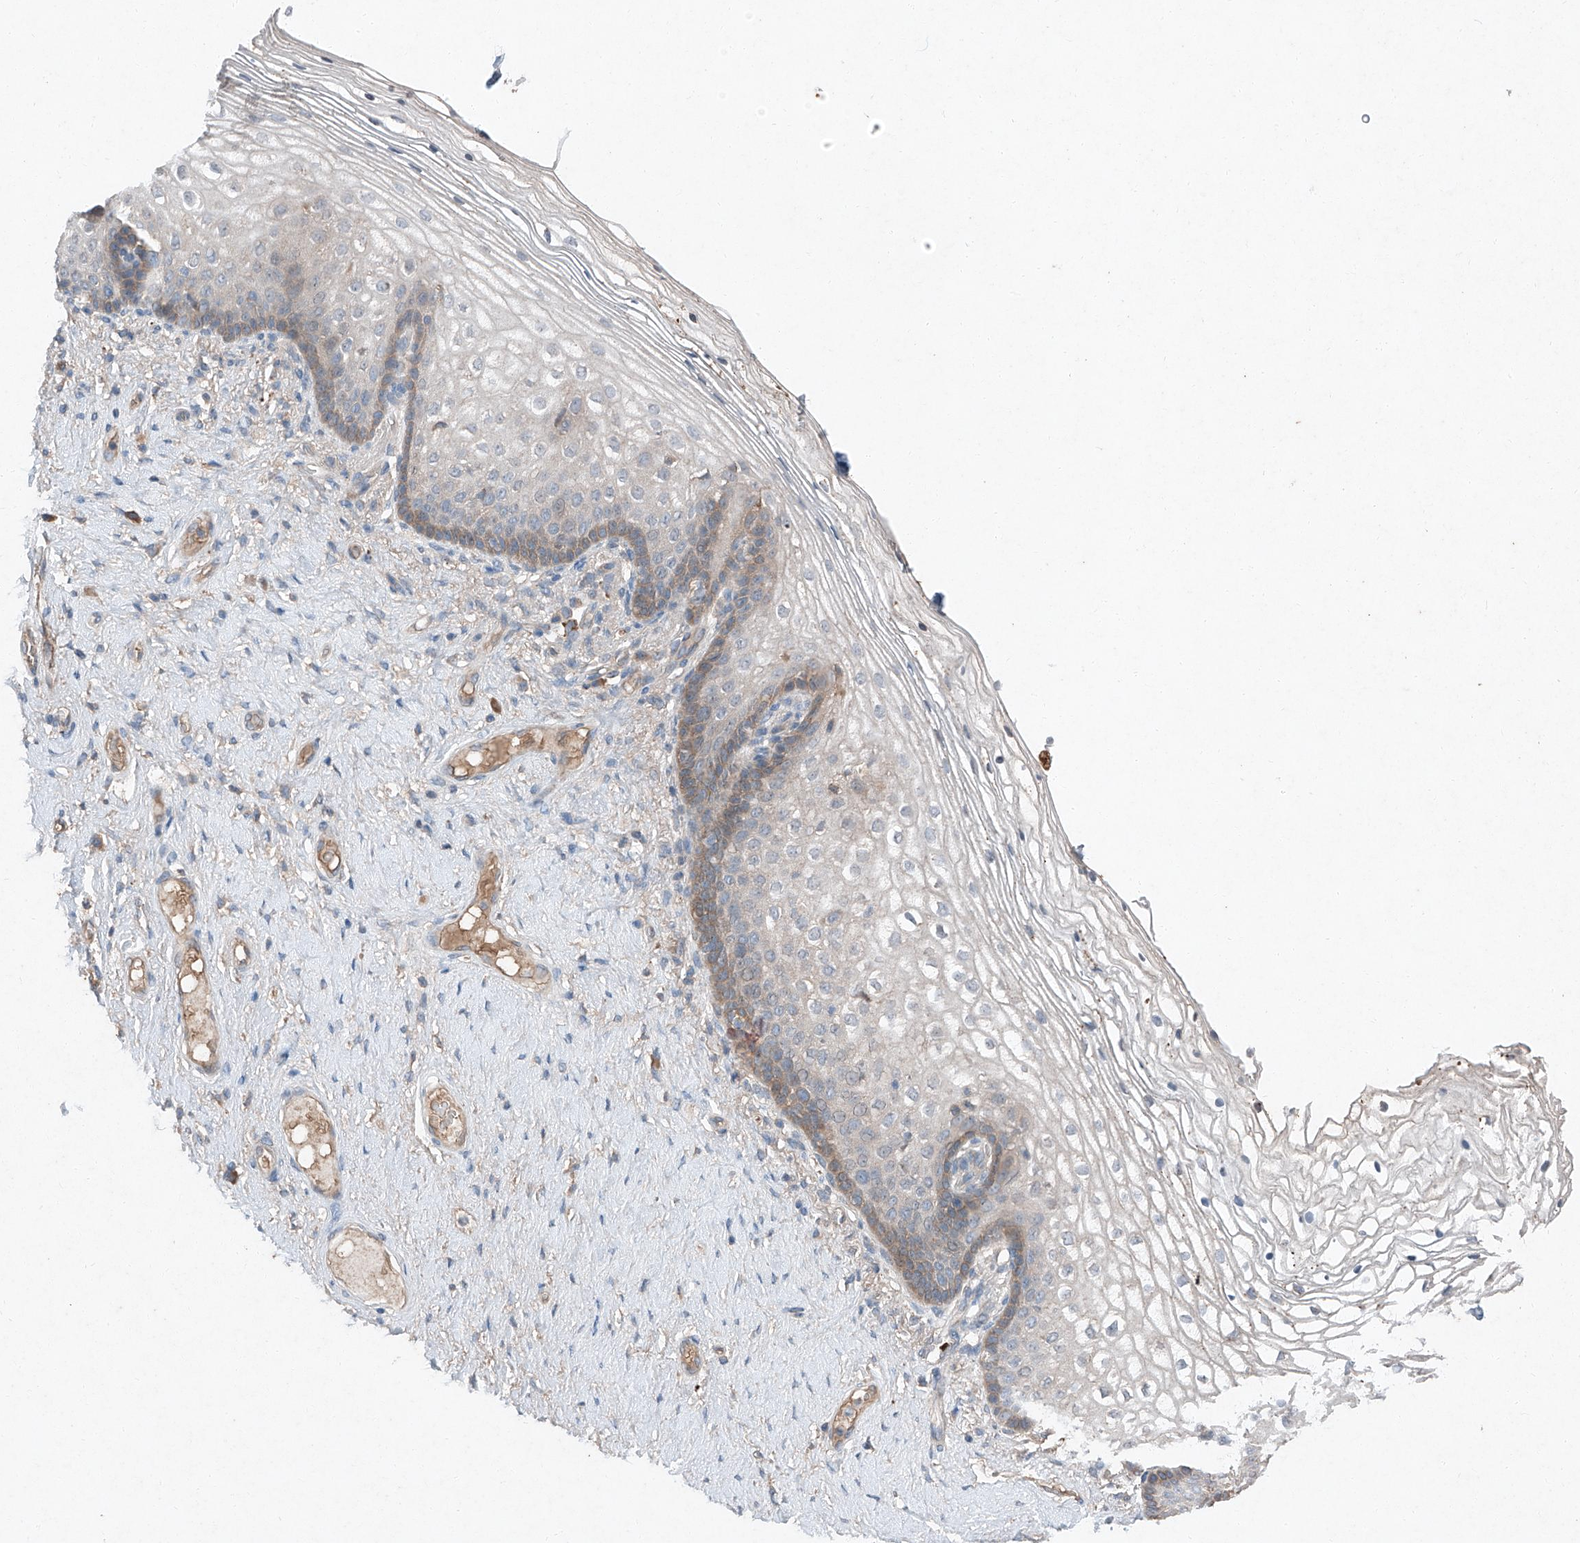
{"staining": {"intensity": "moderate", "quantity": "<25%", "location": "cytoplasmic/membranous"}, "tissue": "vagina", "cell_type": "Squamous epithelial cells", "image_type": "normal", "snomed": [{"axis": "morphology", "description": "Normal tissue, NOS"}, {"axis": "topography", "description": "Vagina"}], "caption": "Normal vagina shows moderate cytoplasmic/membranous staining in approximately <25% of squamous epithelial cells The staining was performed using DAB (3,3'-diaminobenzidine), with brown indicating positive protein expression. Nuclei are stained blue with hematoxylin..", "gene": "RUSC1", "patient": {"sex": "female", "age": 60}}